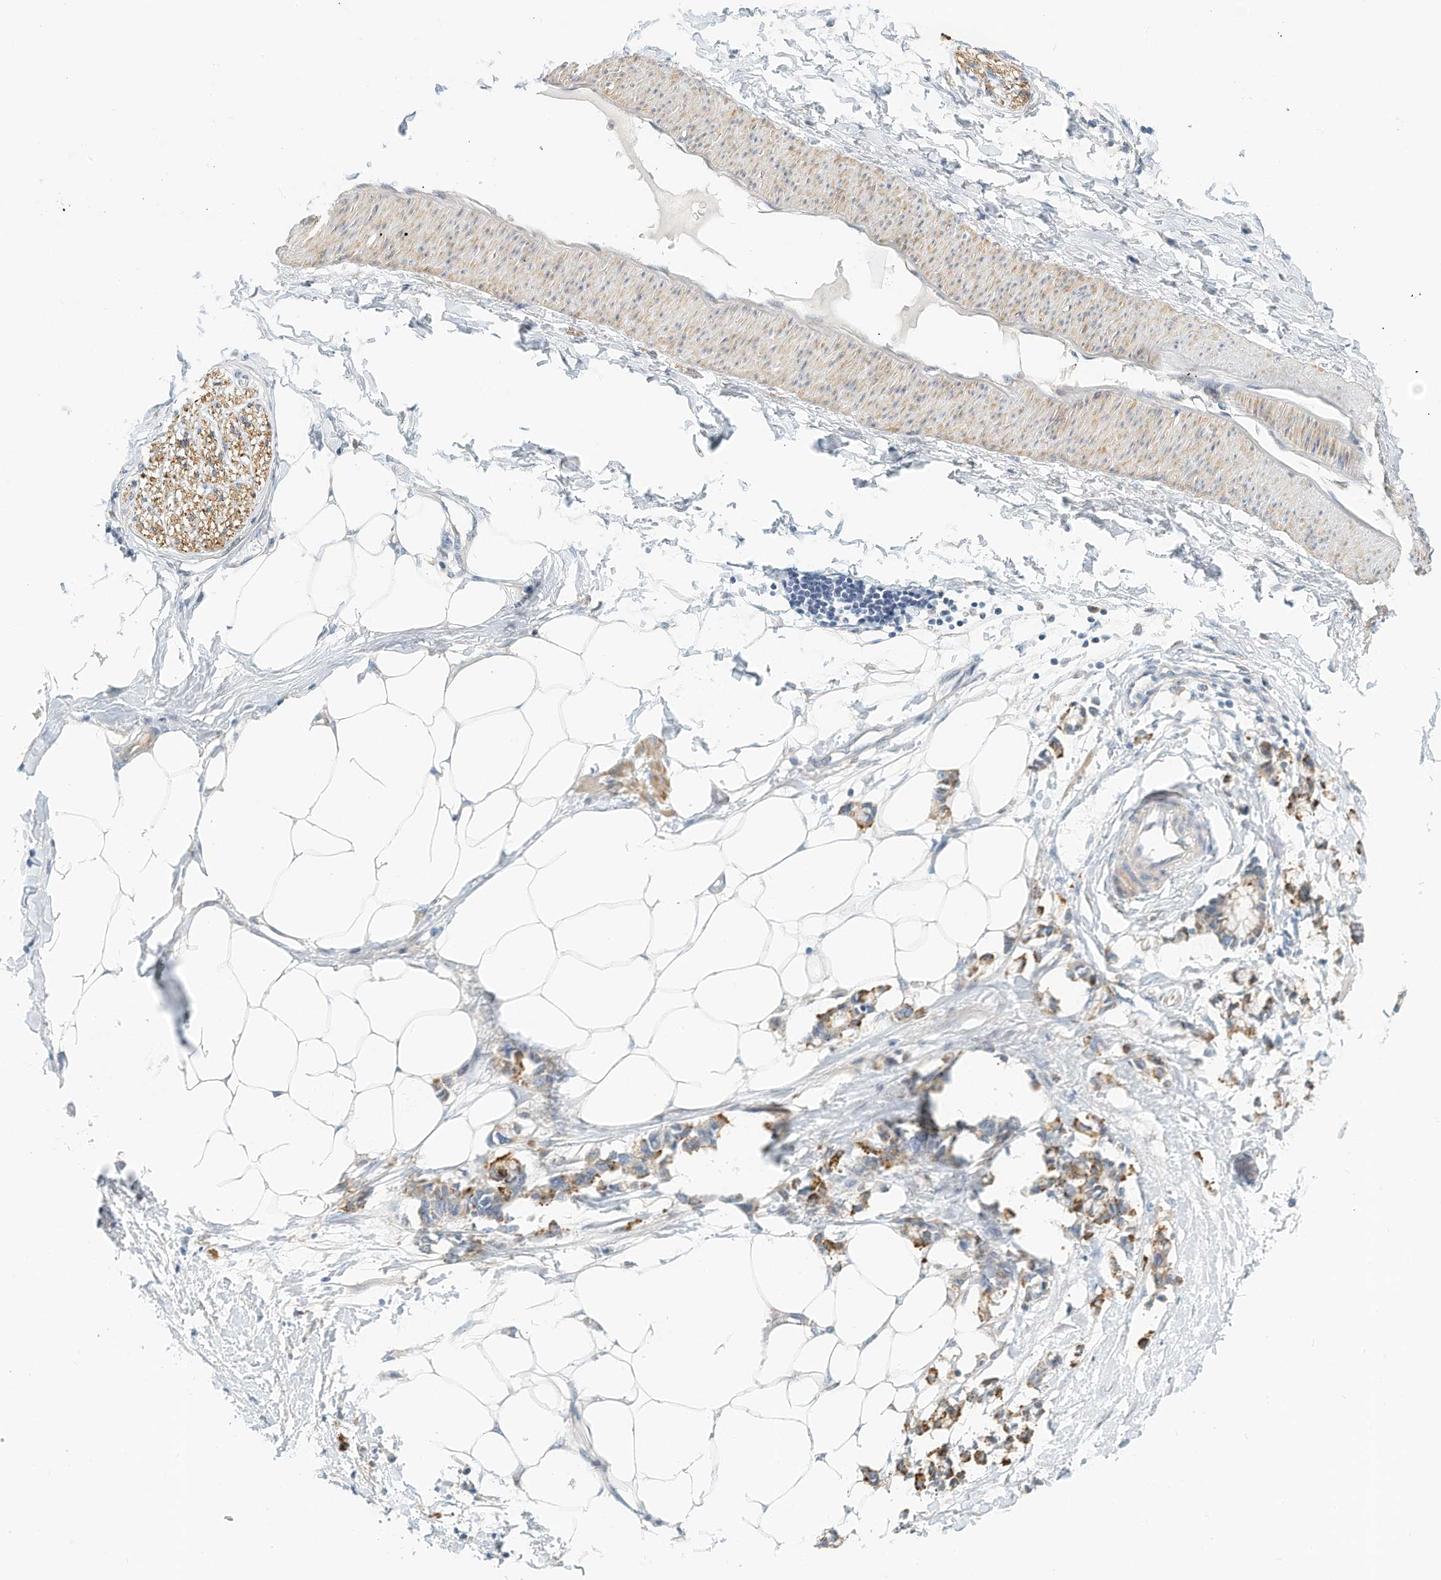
{"staining": {"intensity": "negative", "quantity": "none", "location": "none"}, "tissue": "adipose tissue", "cell_type": "Adipocytes", "image_type": "normal", "snomed": [{"axis": "morphology", "description": "Normal tissue, NOS"}, {"axis": "morphology", "description": "Adenocarcinoma, NOS"}, {"axis": "topography", "description": "Colon"}, {"axis": "topography", "description": "Peripheral nerve tissue"}], "caption": "Immunohistochemistry (IHC) photomicrograph of benign human adipose tissue stained for a protein (brown), which exhibits no expression in adipocytes.", "gene": "MICAL1", "patient": {"sex": "male", "age": 14}}